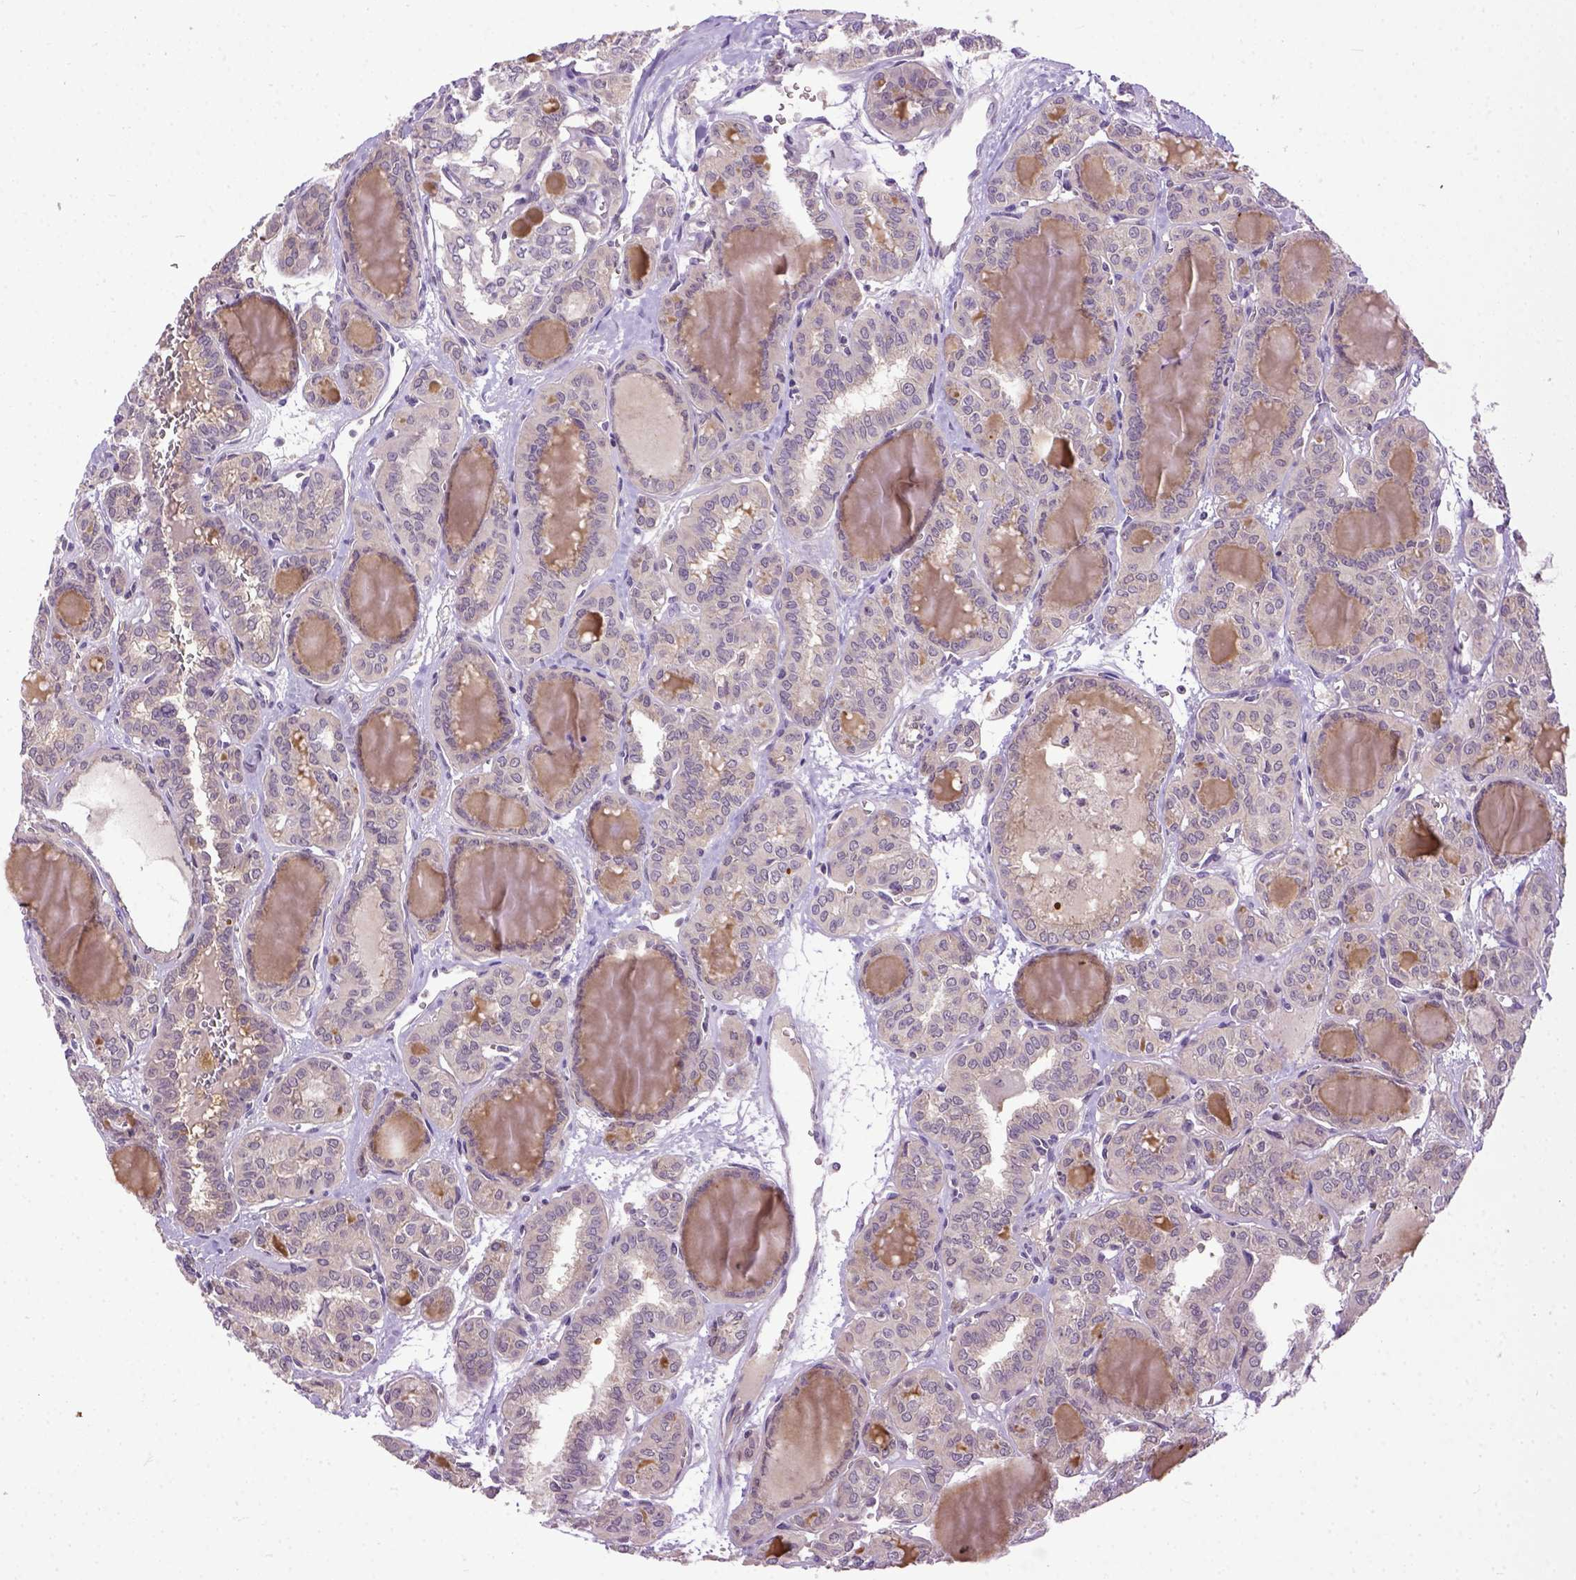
{"staining": {"intensity": "negative", "quantity": "none", "location": "none"}, "tissue": "thyroid cancer", "cell_type": "Tumor cells", "image_type": "cancer", "snomed": [{"axis": "morphology", "description": "Papillary adenocarcinoma, NOS"}, {"axis": "topography", "description": "Thyroid gland"}], "caption": "A histopathology image of thyroid cancer (papillary adenocarcinoma) stained for a protein reveals no brown staining in tumor cells.", "gene": "CPNE1", "patient": {"sex": "female", "age": 41}}